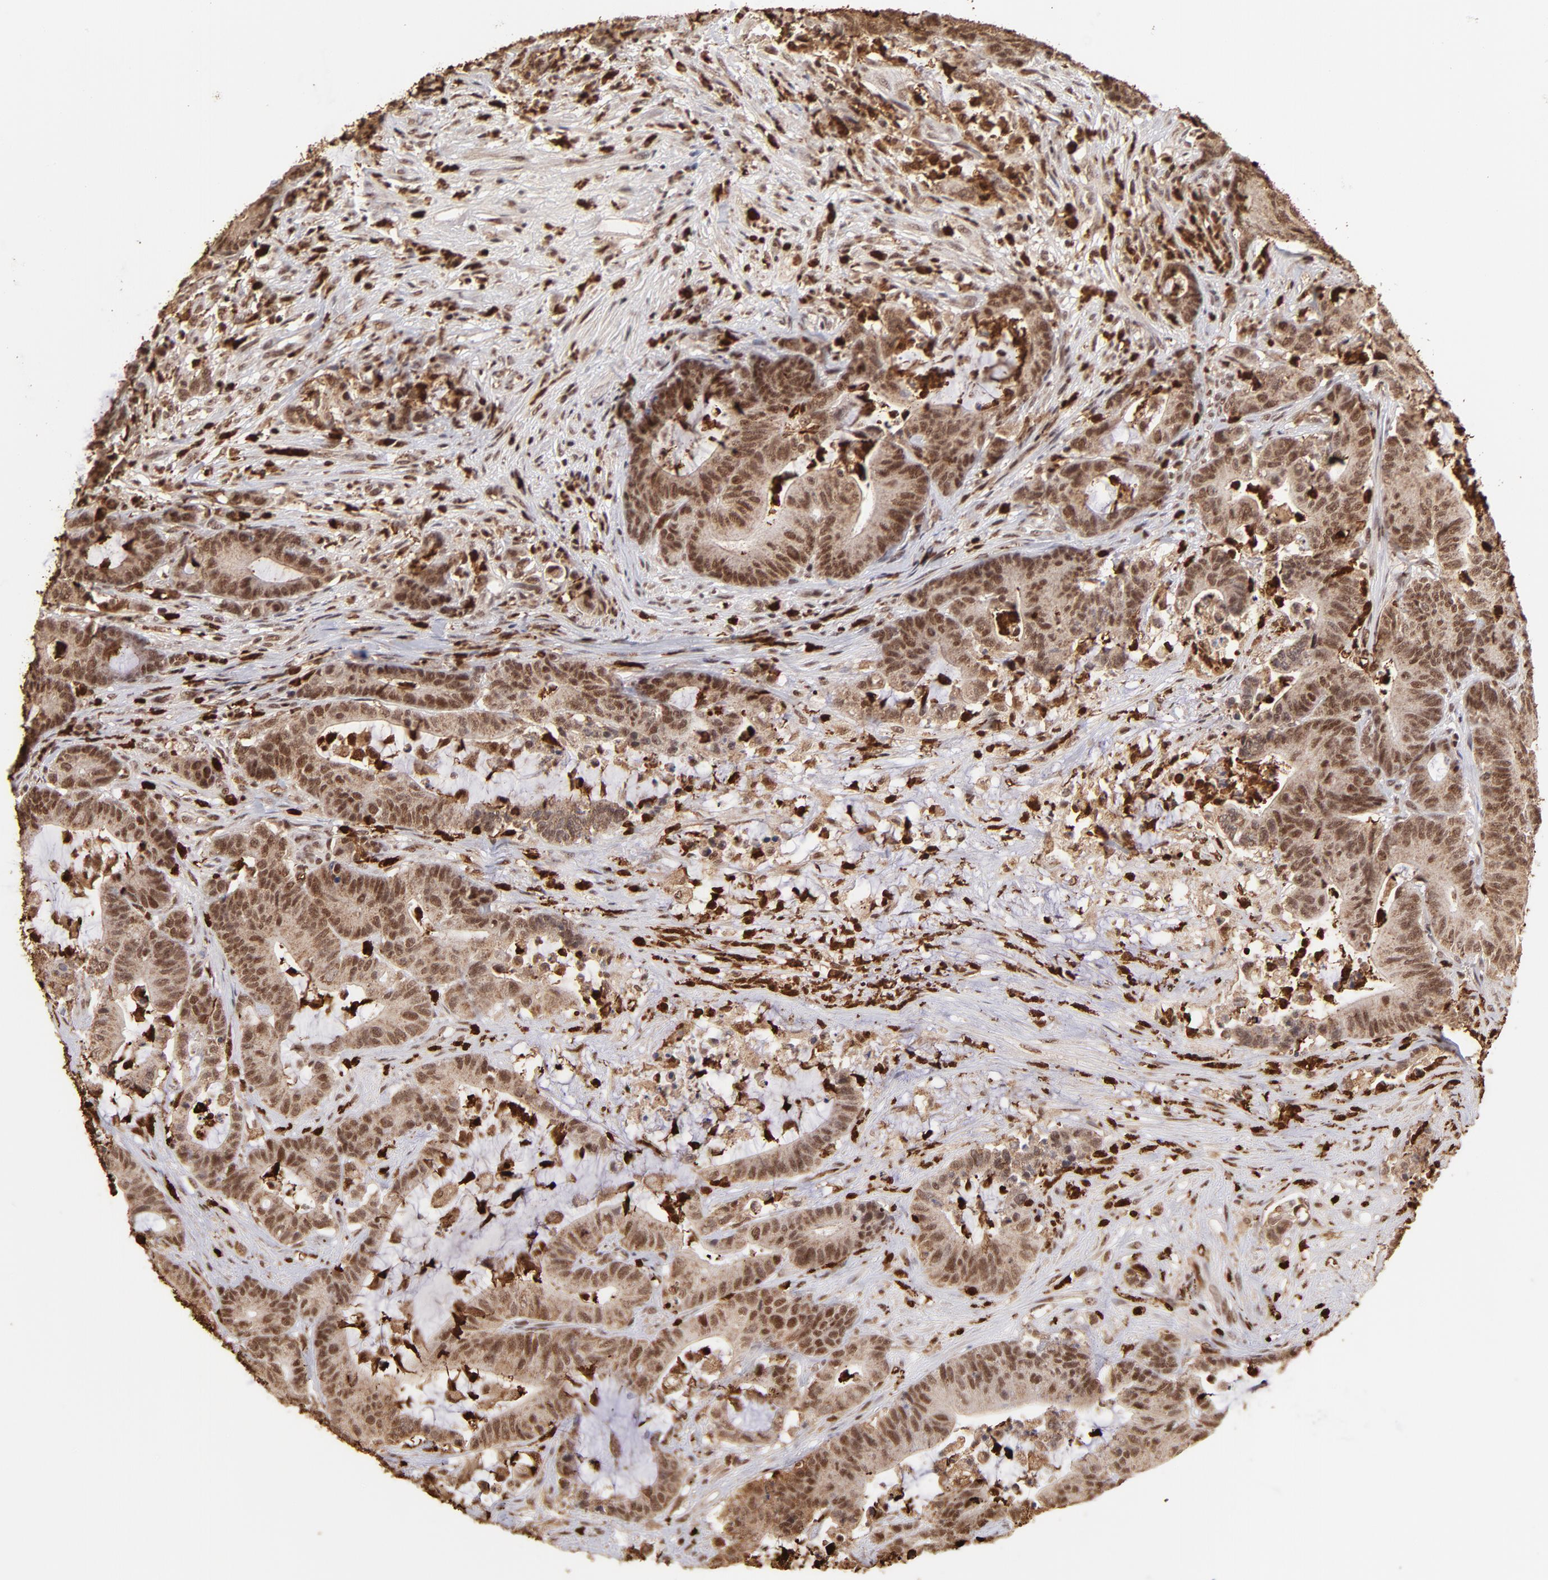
{"staining": {"intensity": "moderate", "quantity": ">75%", "location": "cytoplasmic/membranous,nuclear"}, "tissue": "colorectal cancer", "cell_type": "Tumor cells", "image_type": "cancer", "snomed": [{"axis": "morphology", "description": "Adenocarcinoma, NOS"}, {"axis": "topography", "description": "Colon"}], "caption": "A brown stain shows moderate cytoplasmic/membranous and nuclear staining of a protein in colorectal adenocarcinoma tumor cells.", "gene": "ZFX", "patient": {"sex": "female", "age": 84}}